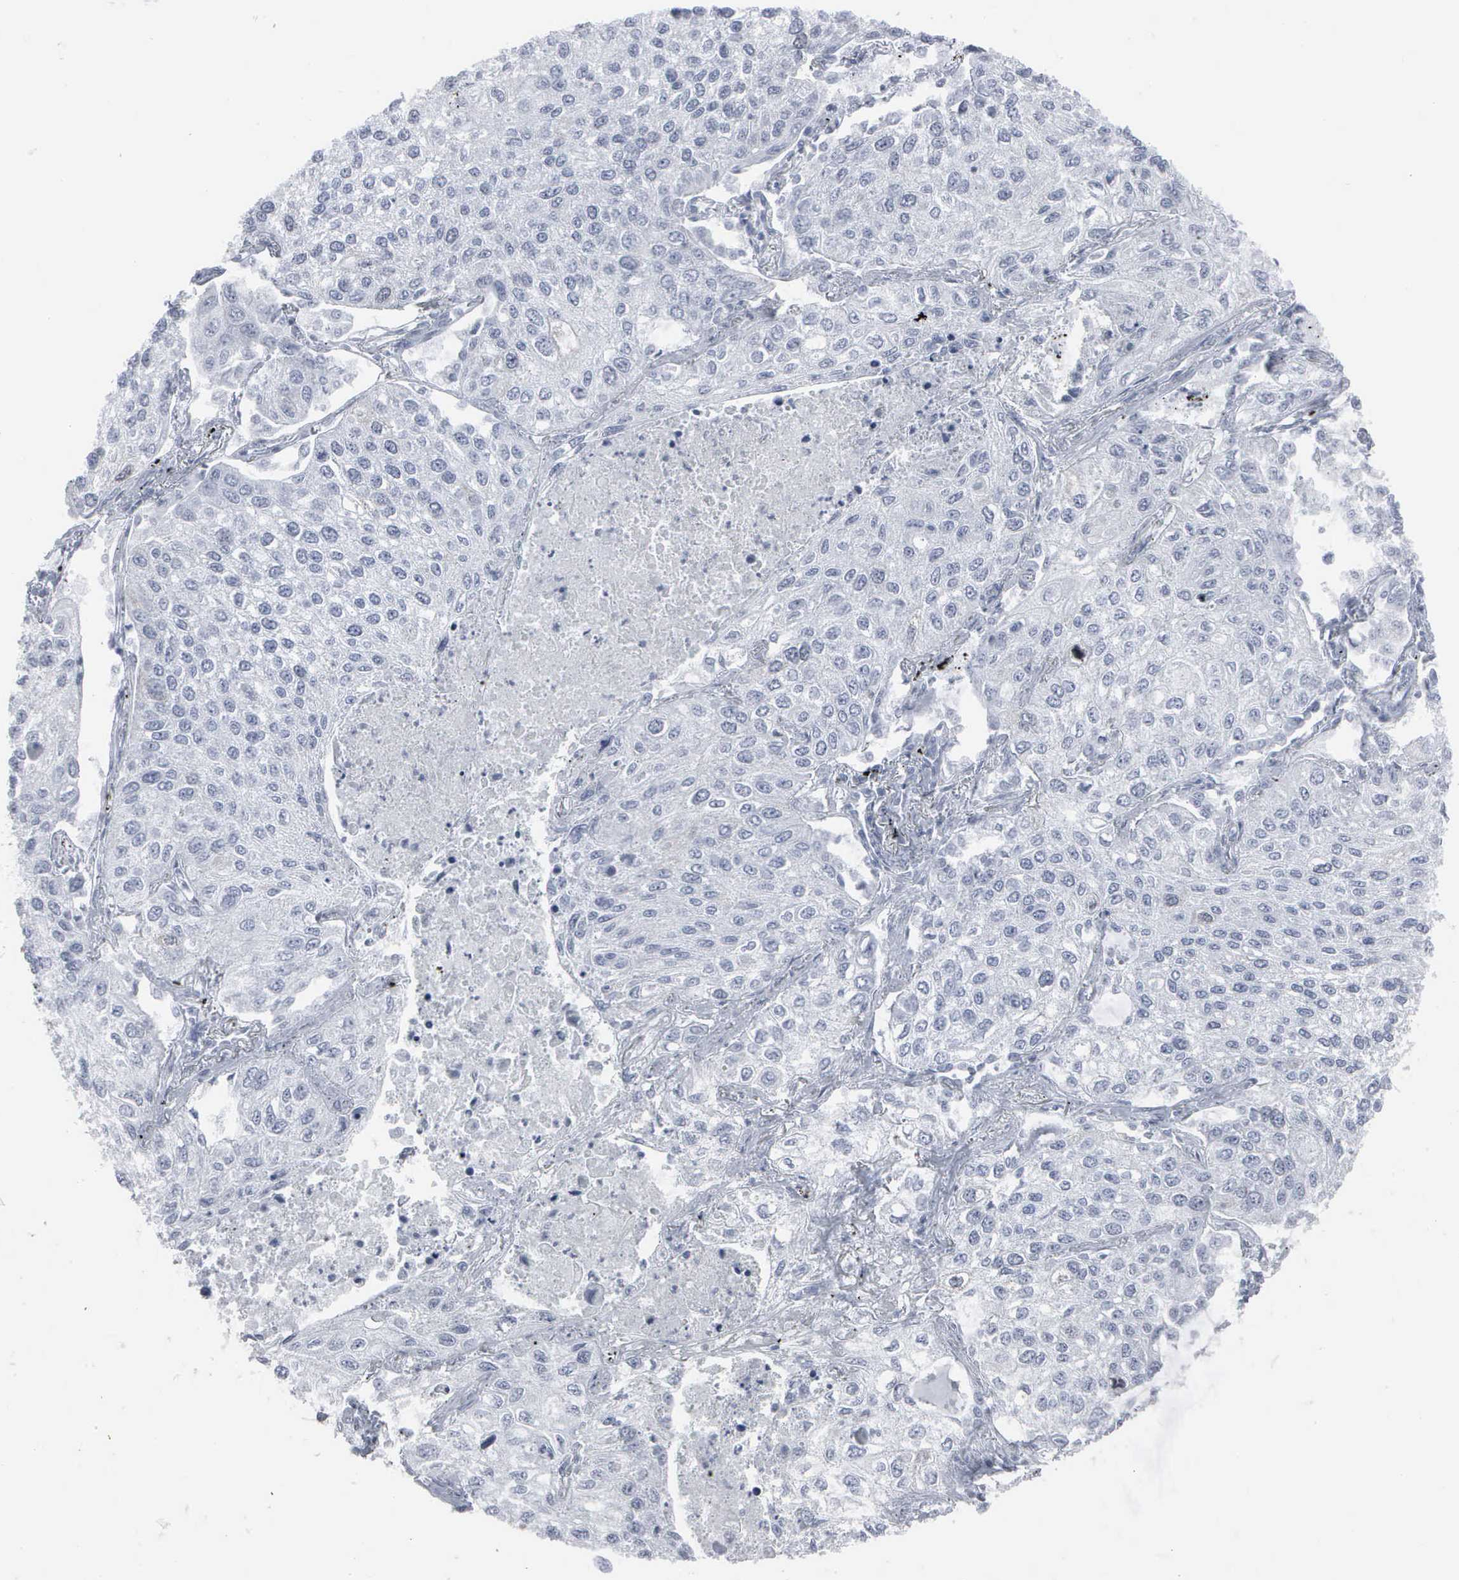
{"staining": {"intensity": "negative", "quantity": "none", "location": "none"}, "tissue": "lung cancer", "cell_type": "Tumor cells", "image_type": "cancer", "snomed": [{"axis": "morphology", "description": "Squamous cell carcinoma, NOS"}, {"axis": "topography", "description": "Lung"}], "caption": "DAB immunohistochemical staining of human lung squamous cell carcinoma reveals no significant positivity in tumor cells.", "gene": "CCNB1", "patient": {"sex": "male", "age": 75}}